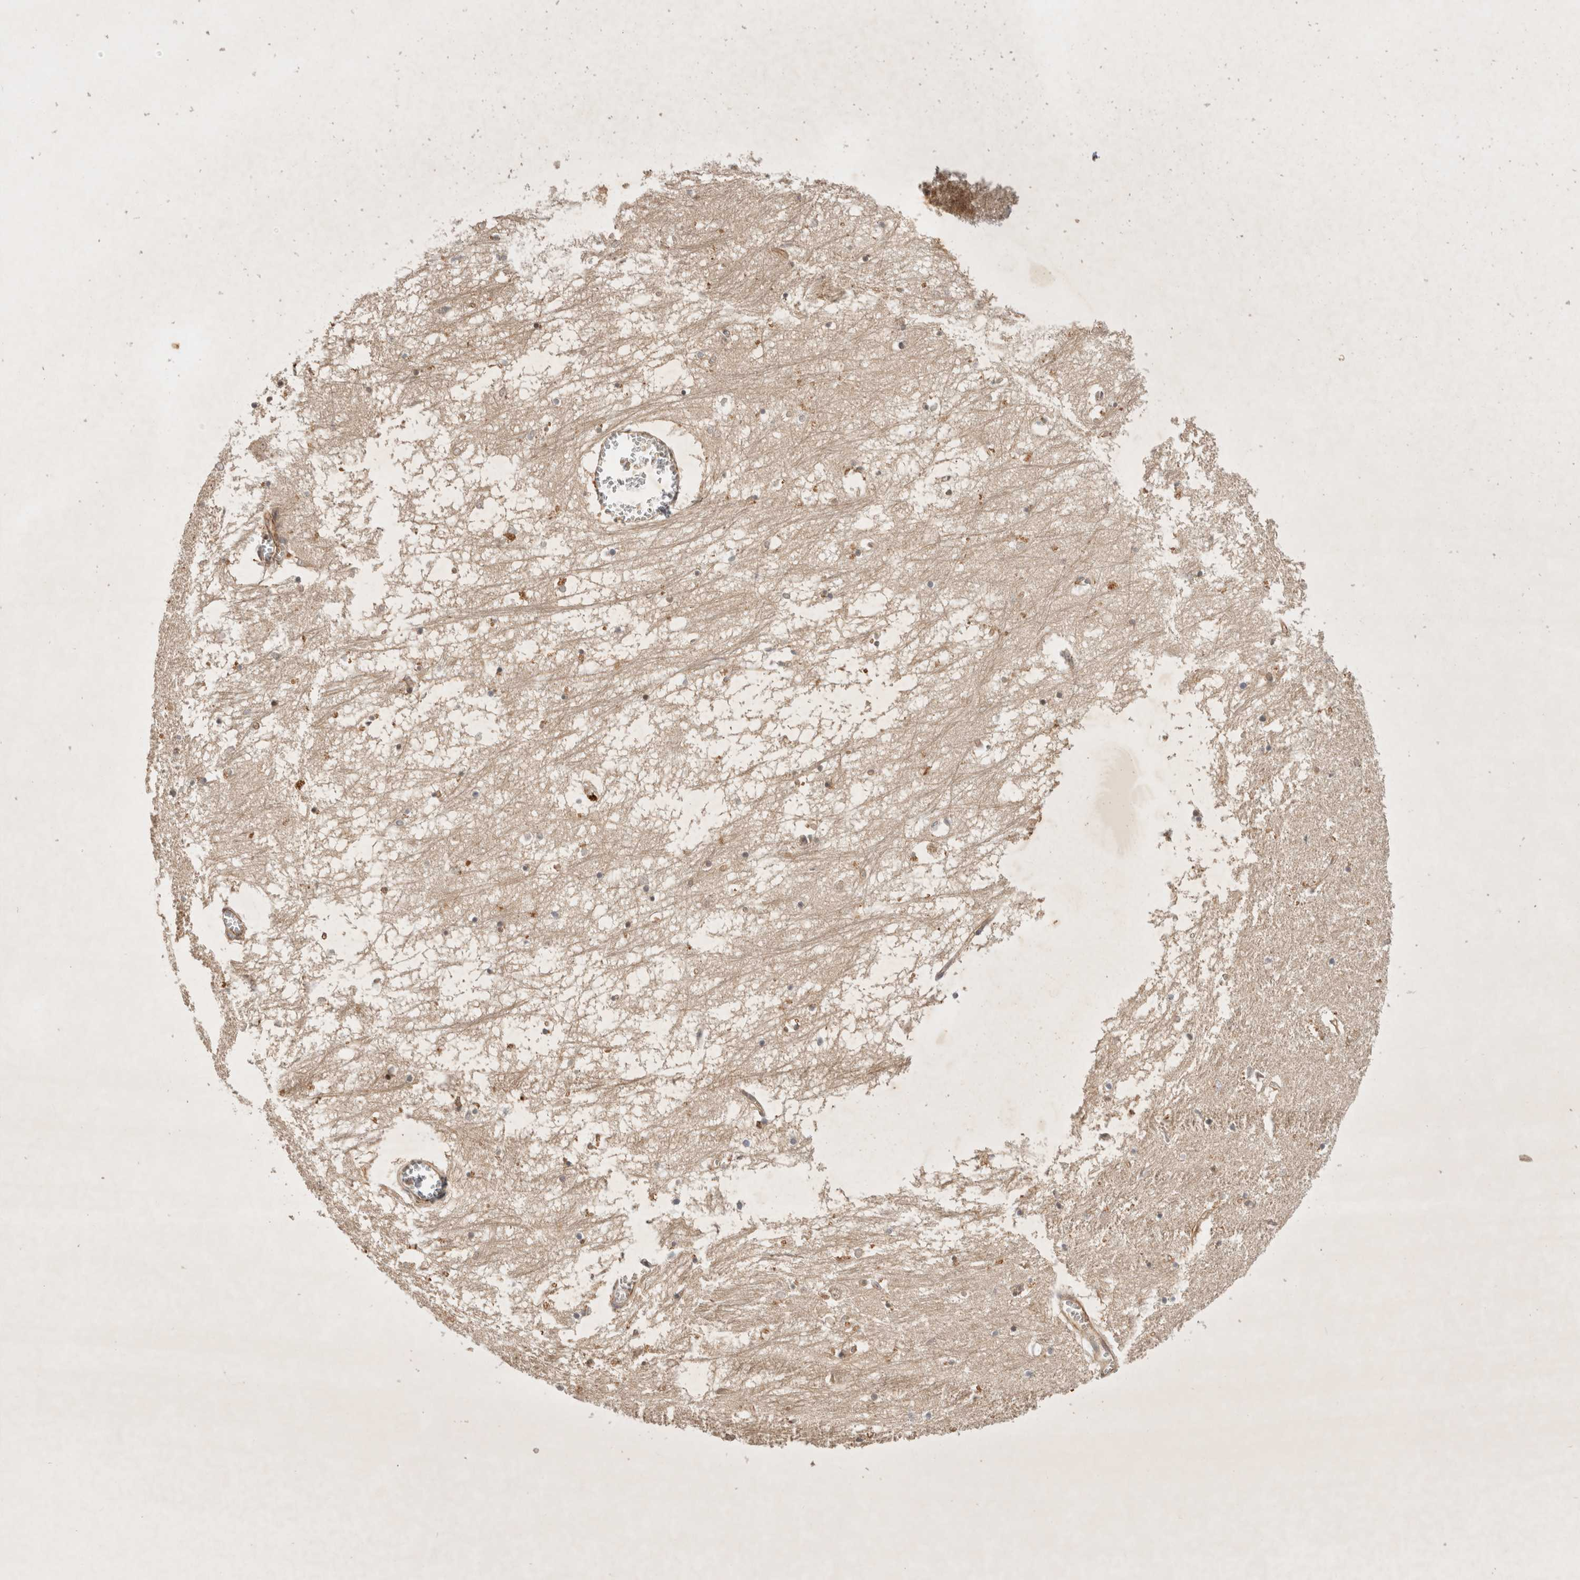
{"staining": {"intensity": "negative", "quantity": "none", "location": "none"}, "tissue": "hippocampus", "cell_type": "Glial cells", "image_type": "normal", "snomed": [{"axis": "morphology", "description": "Normal tissue, NOS"}, {"axis": "topography", "description": "Hippocampus"}], "caption": "IHC of benign human hippocampus displays no positivity in glial cells.", "gene": "YES1", "patient": {"sex": "male", "age": 70}}